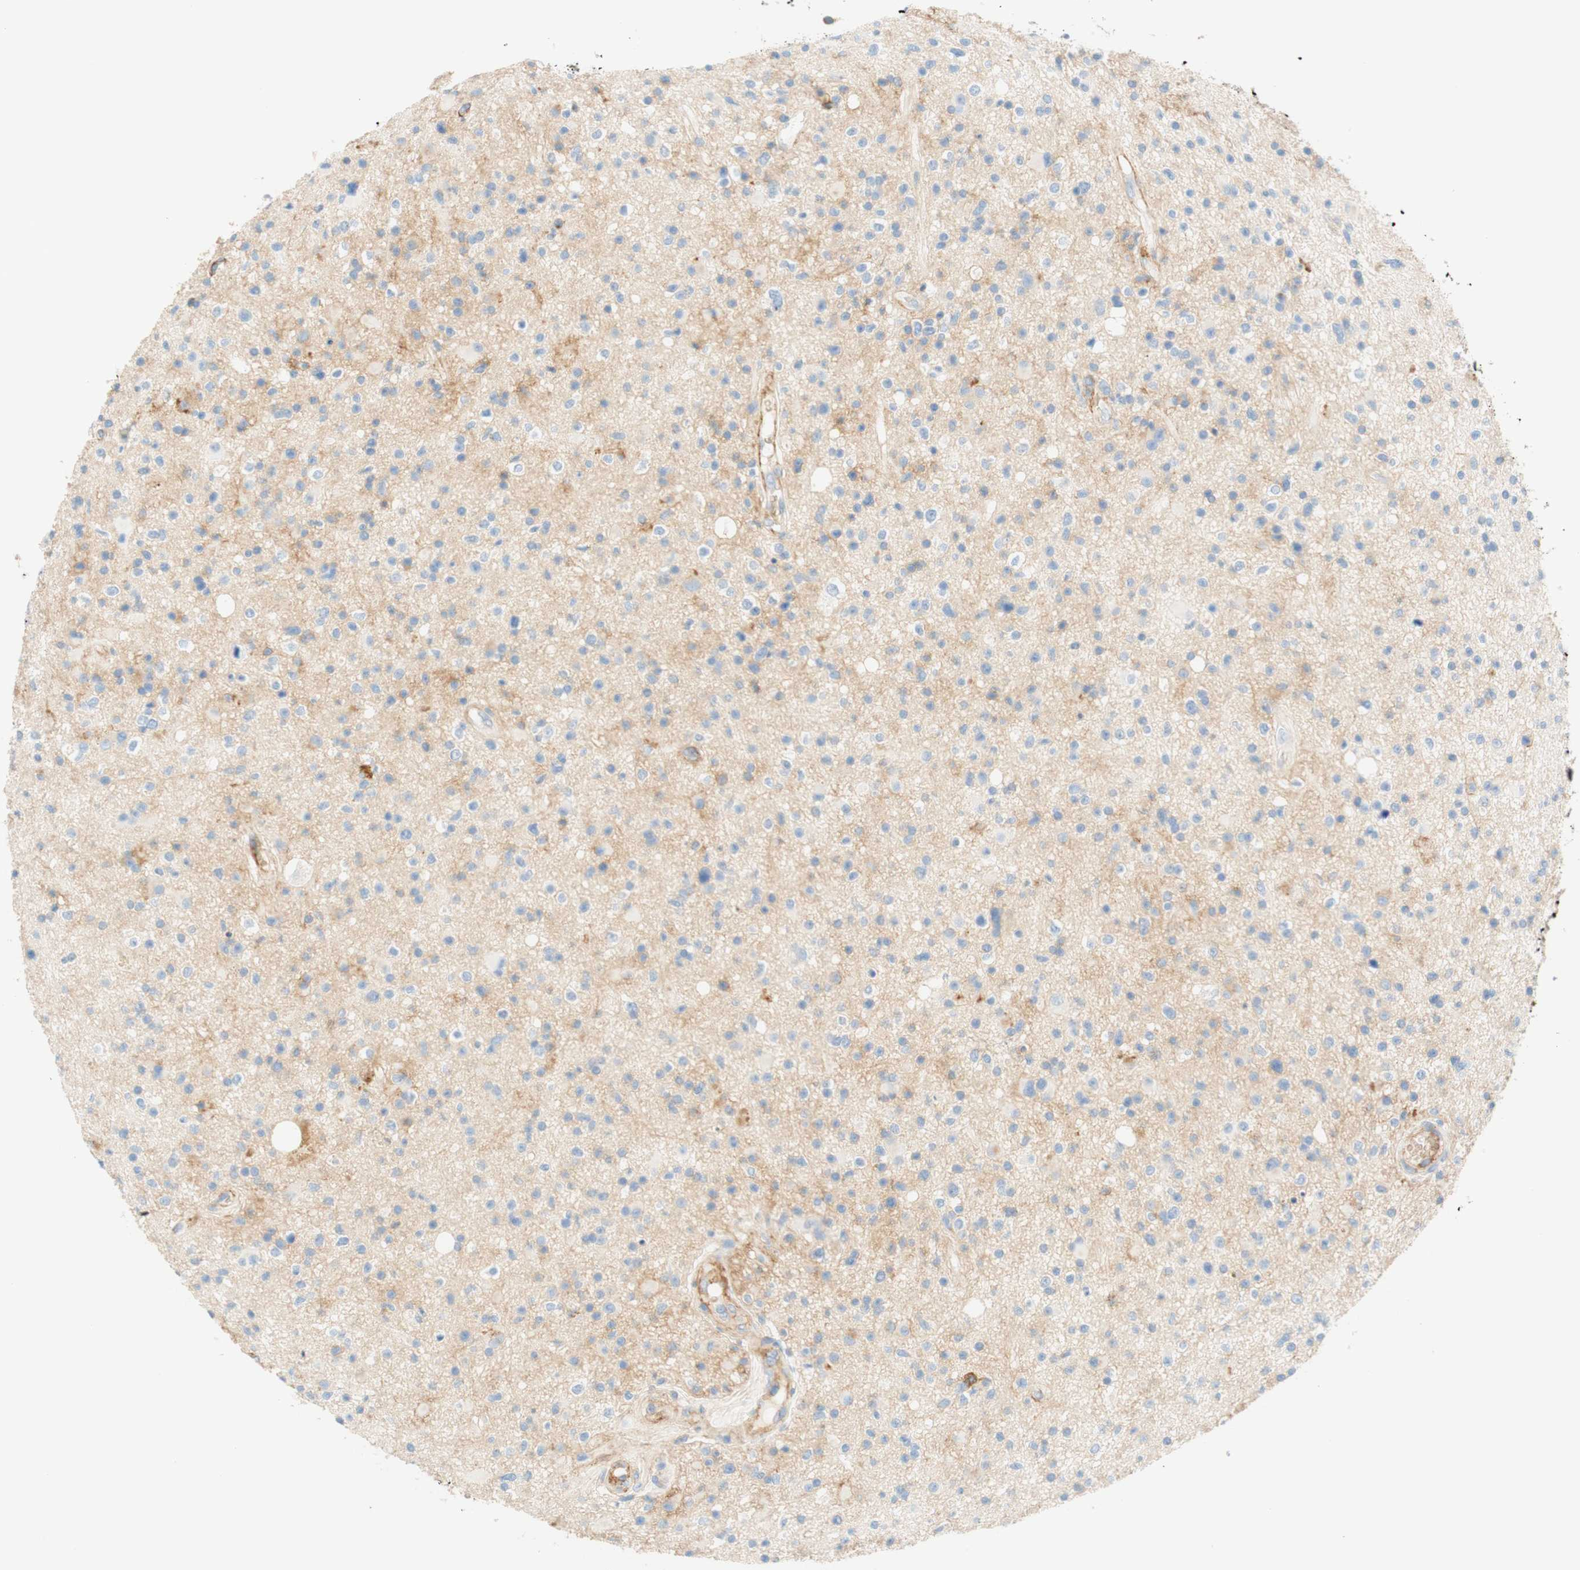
{"staining": {"intensity": "weak", "quantity": "<25%", "location": "cytoplasmic/membranous"}, "tissue": "glioma", "cell_type": "Tumor cells", "image_type": "cancer", "snomed": [{"axis": "morphology", "description": "Glioma, malignant, High grade"}, {"axis": "topography", "description": "Brain"}], "caption": "Malignant high-grade glioma stained for a protein using immunohistochemistry (IHC) reveals no staining tumor cells.", "gene": "STOM", "patient": {"sex": "male", "age": 33}}